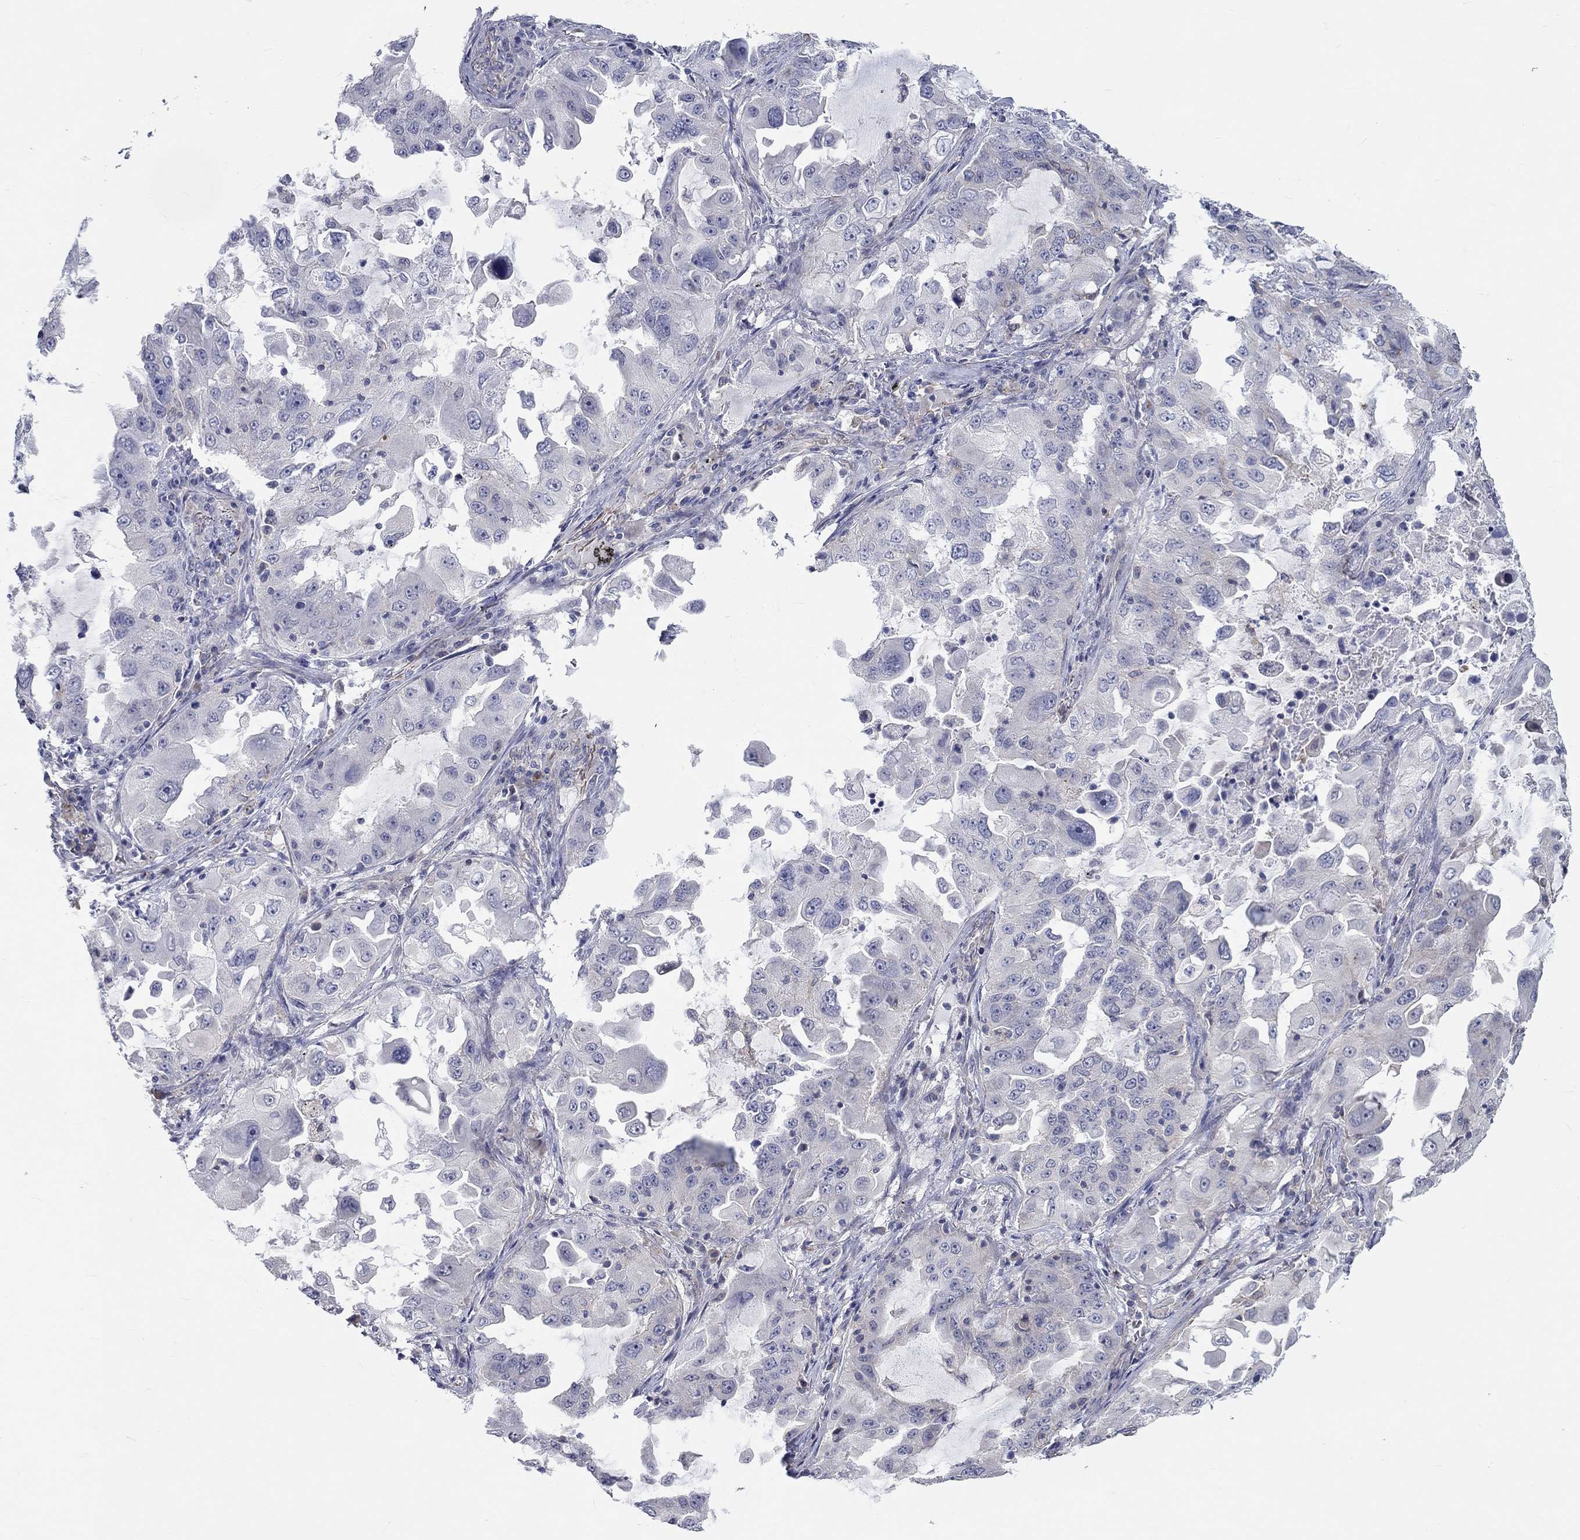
{"staining": {"intensity": "negative", "quantity": "none", "location": "none"}, "tissue": "lung cancer", "cell_type": "Tumor cells", "image_type": "cancer", "snomed": [{"axis": "morphology", "description": "Adenocarcinoma, NOS"}, {"axis": "topography", "description": "Lung"}], "caption": "This is an immunohistochemistry (IHC) photomicrograph of lung adenocarcinoma. There is no expression in tumor cells.", "gene": "PCDHGA10", "patient": {"sex": "female", "age": 61}}